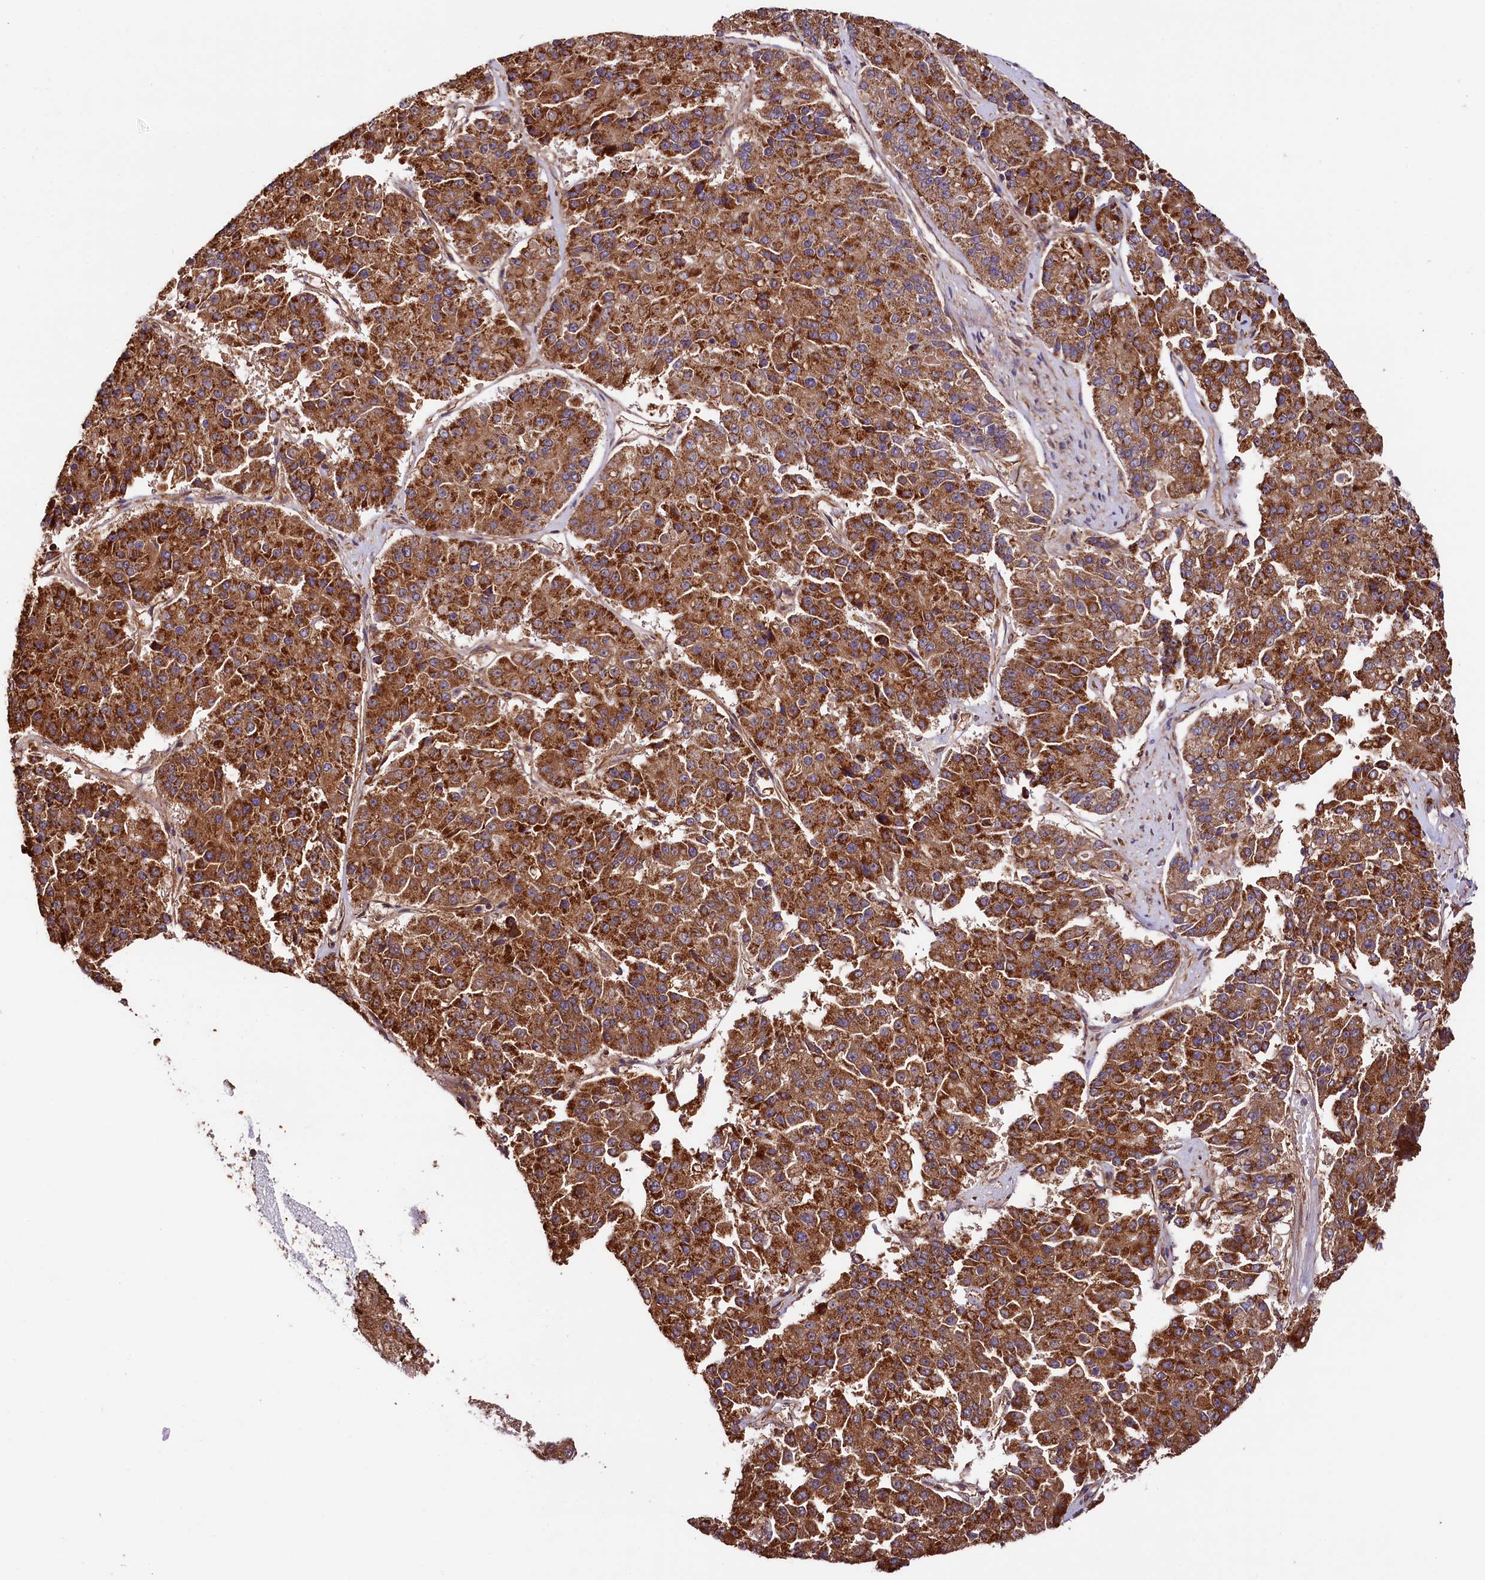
{"staining": {"intensity": "strong", "quantity": ">75%", "location": "cytoplasmic/membranous"}, "tissue": "pancreatic cancer", "cell_type": "Tumor cells", "image_type": "cancer", "snomed": [{"axis": "morphology", "description": "Adenocarcinoma, NOS"}, {"axis": "topography", "description": "Pancreas"}], "caption": "Protein staining of adenocarcinoma (pancreatic) tissue demonstrates strong cytoplasmic/membranous staining in about >75% of tumor cells. The staining is performed using DAB (3,3'-diaminobenzidine) brown chromogen to label protein expression. The nuclei are counter-stained blue using hematoxylin.", "gene": "CEP295", "patient": {"sex": "male", "age": 50}}